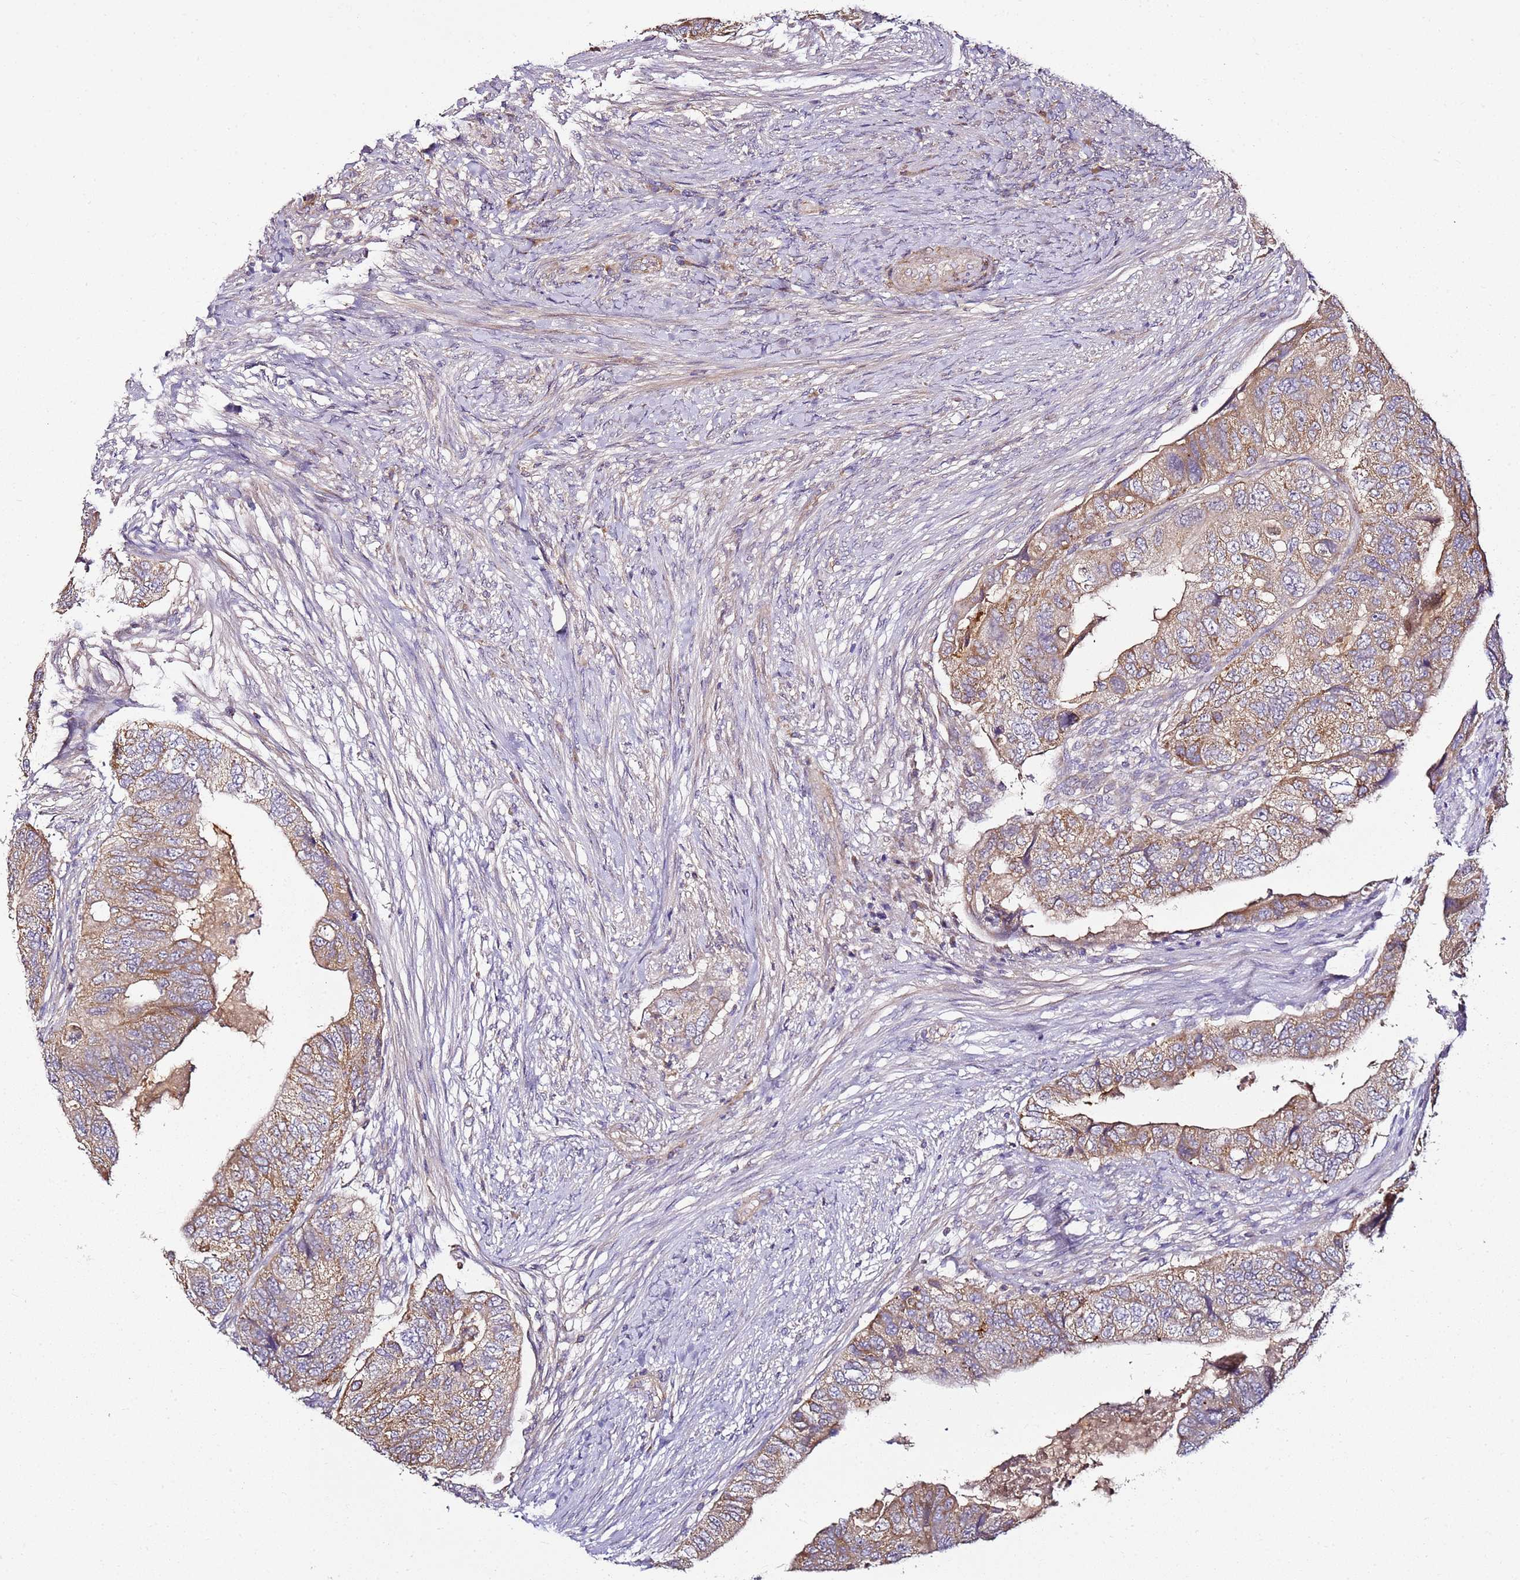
{"staining": {"intensity": "weak", "quantity": ">75%", "location": "cytoplasmic/membranous"}, "tissue": "colorectal cancer", "cell_type": "Tumor cells", "image_type": "cancer", "snomed": [{"axis": "morphology", "description": "Adenocarcinoma, NOS"}, {"axis": "topography", "description": "Rectum"}], "caption": "Colorectal adenocarcinoma stained for a protein exhibits weak cytoplasmic/membranous positivity in tumor cells.", "gene": "KRTAP21-3", "patient": {"sex": "male", "age": 63}}